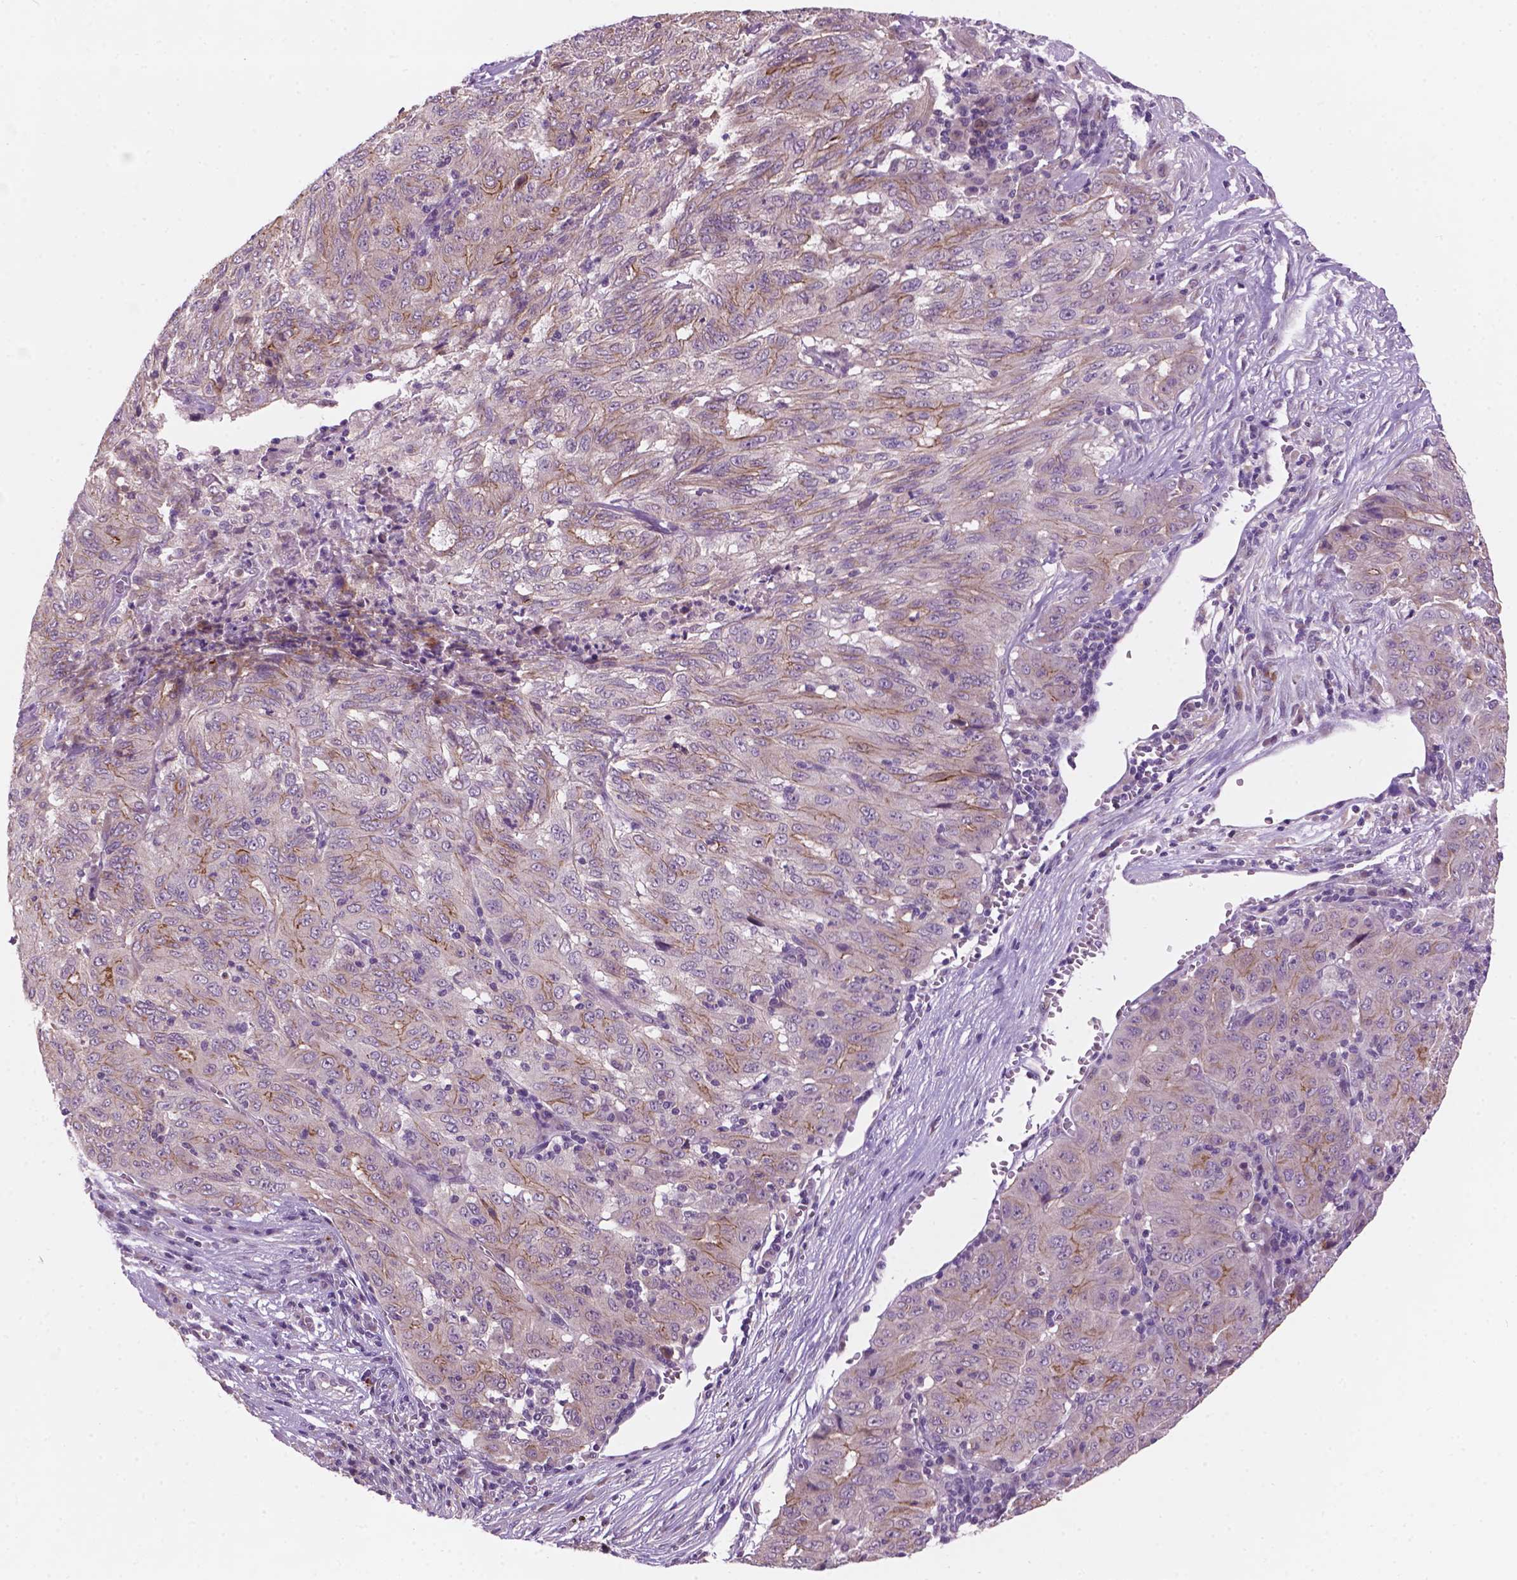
{"staining": {"intensity": "moderate", "quantity": "<25%", "location": "cytoplasmic/membranous"}, "tissue": "pancreatic cancer", "cell_type": "Tumor cells", "image_type": "cancer", "snomed": [{"axis": "morphology", "description": "Adenocarcinoma, NOS"}, {"axis": "topography", "description": "Pancreas"}], "caption": "Human adenocarcinoma (pancreatic) stained for a protein (brown) reveals moderate cytoplasmic/membranous positive positivity in approximately <25% of tumor cells.", "gene": "GXYLT2", "patient": {"sex": "male", "age": 63}}